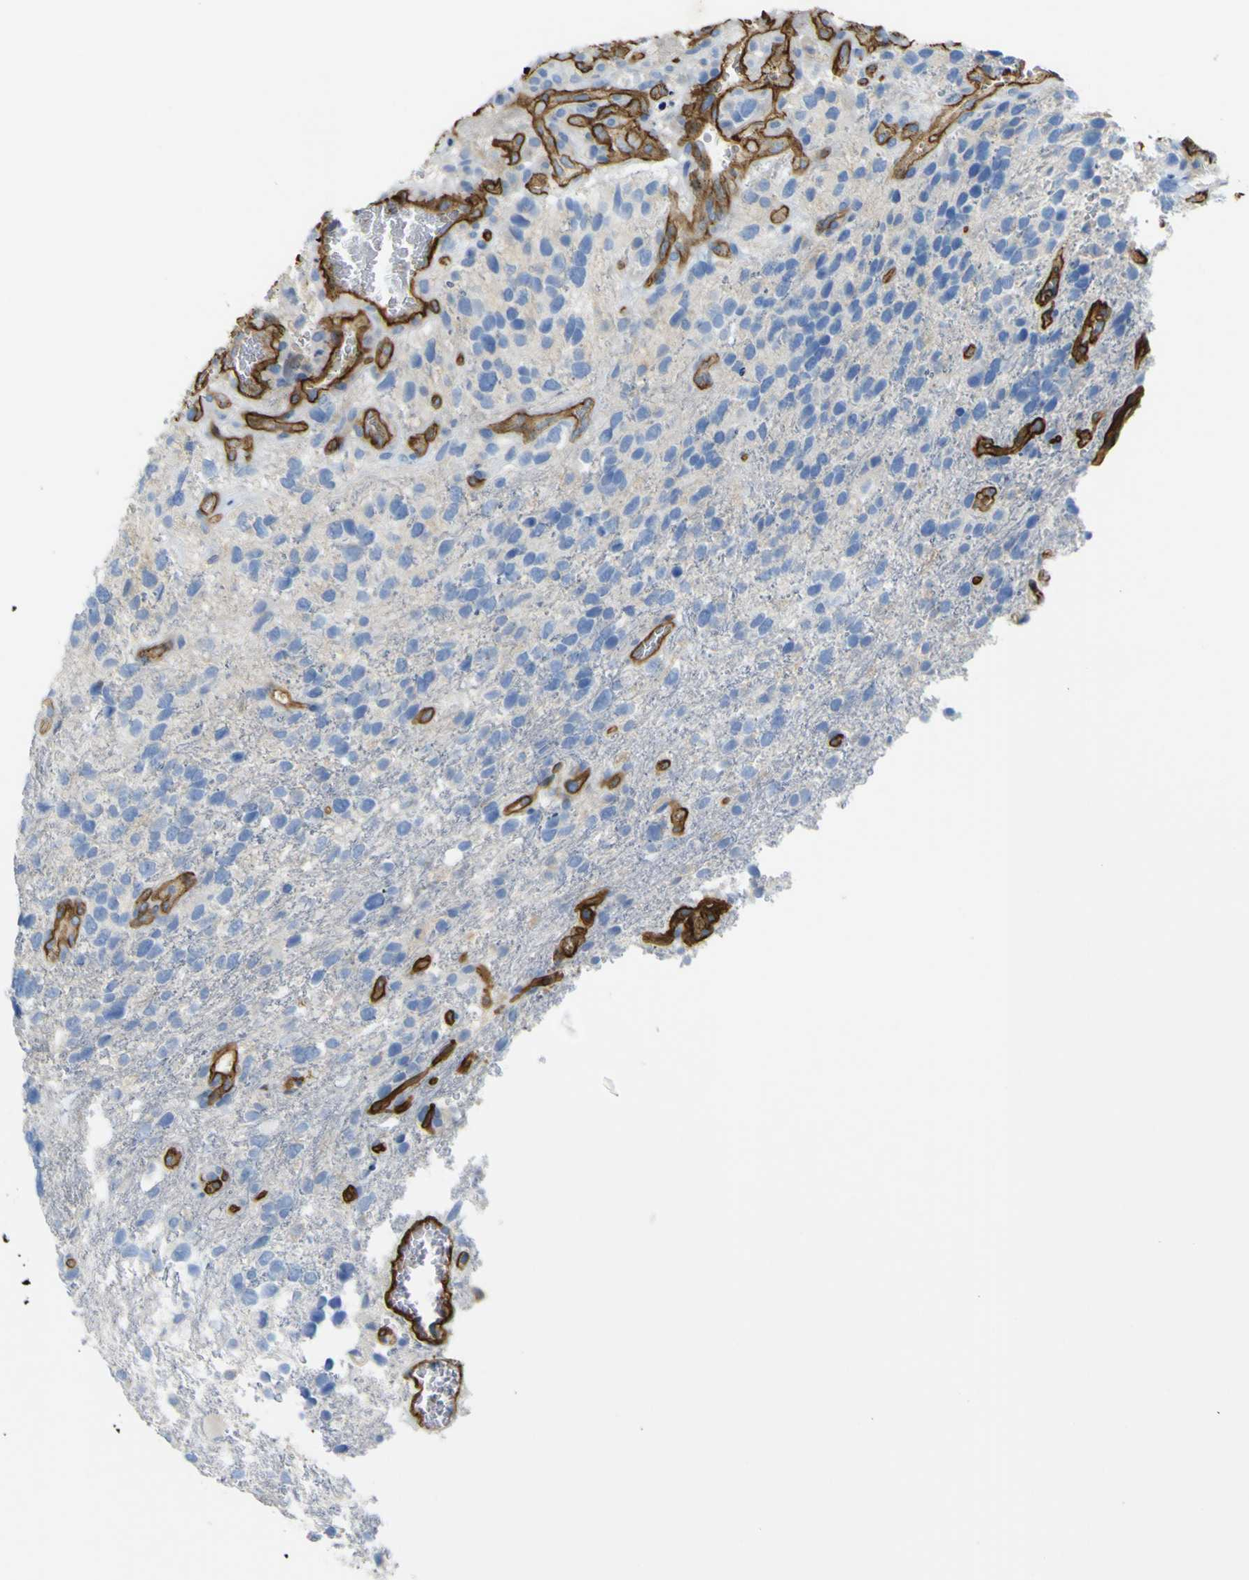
{"staining": {"intensity": "negative", "quantity": "none", "location": "none"}, "tissue": "glioma", "cell_type": "Tumor cells", "image_type": "cancer", "snomed": [{"axis": "morphology", "description": "Glioma, malignant, High grade"}, {"axis": "topography", "description": "Brain"}], "caption": "IHC photomicrograph of human glioma stained for a protein (brown), which displays no expression in tumor cells.", "gene": "CD93", "patient": {"sex": "female", "age": 58}}